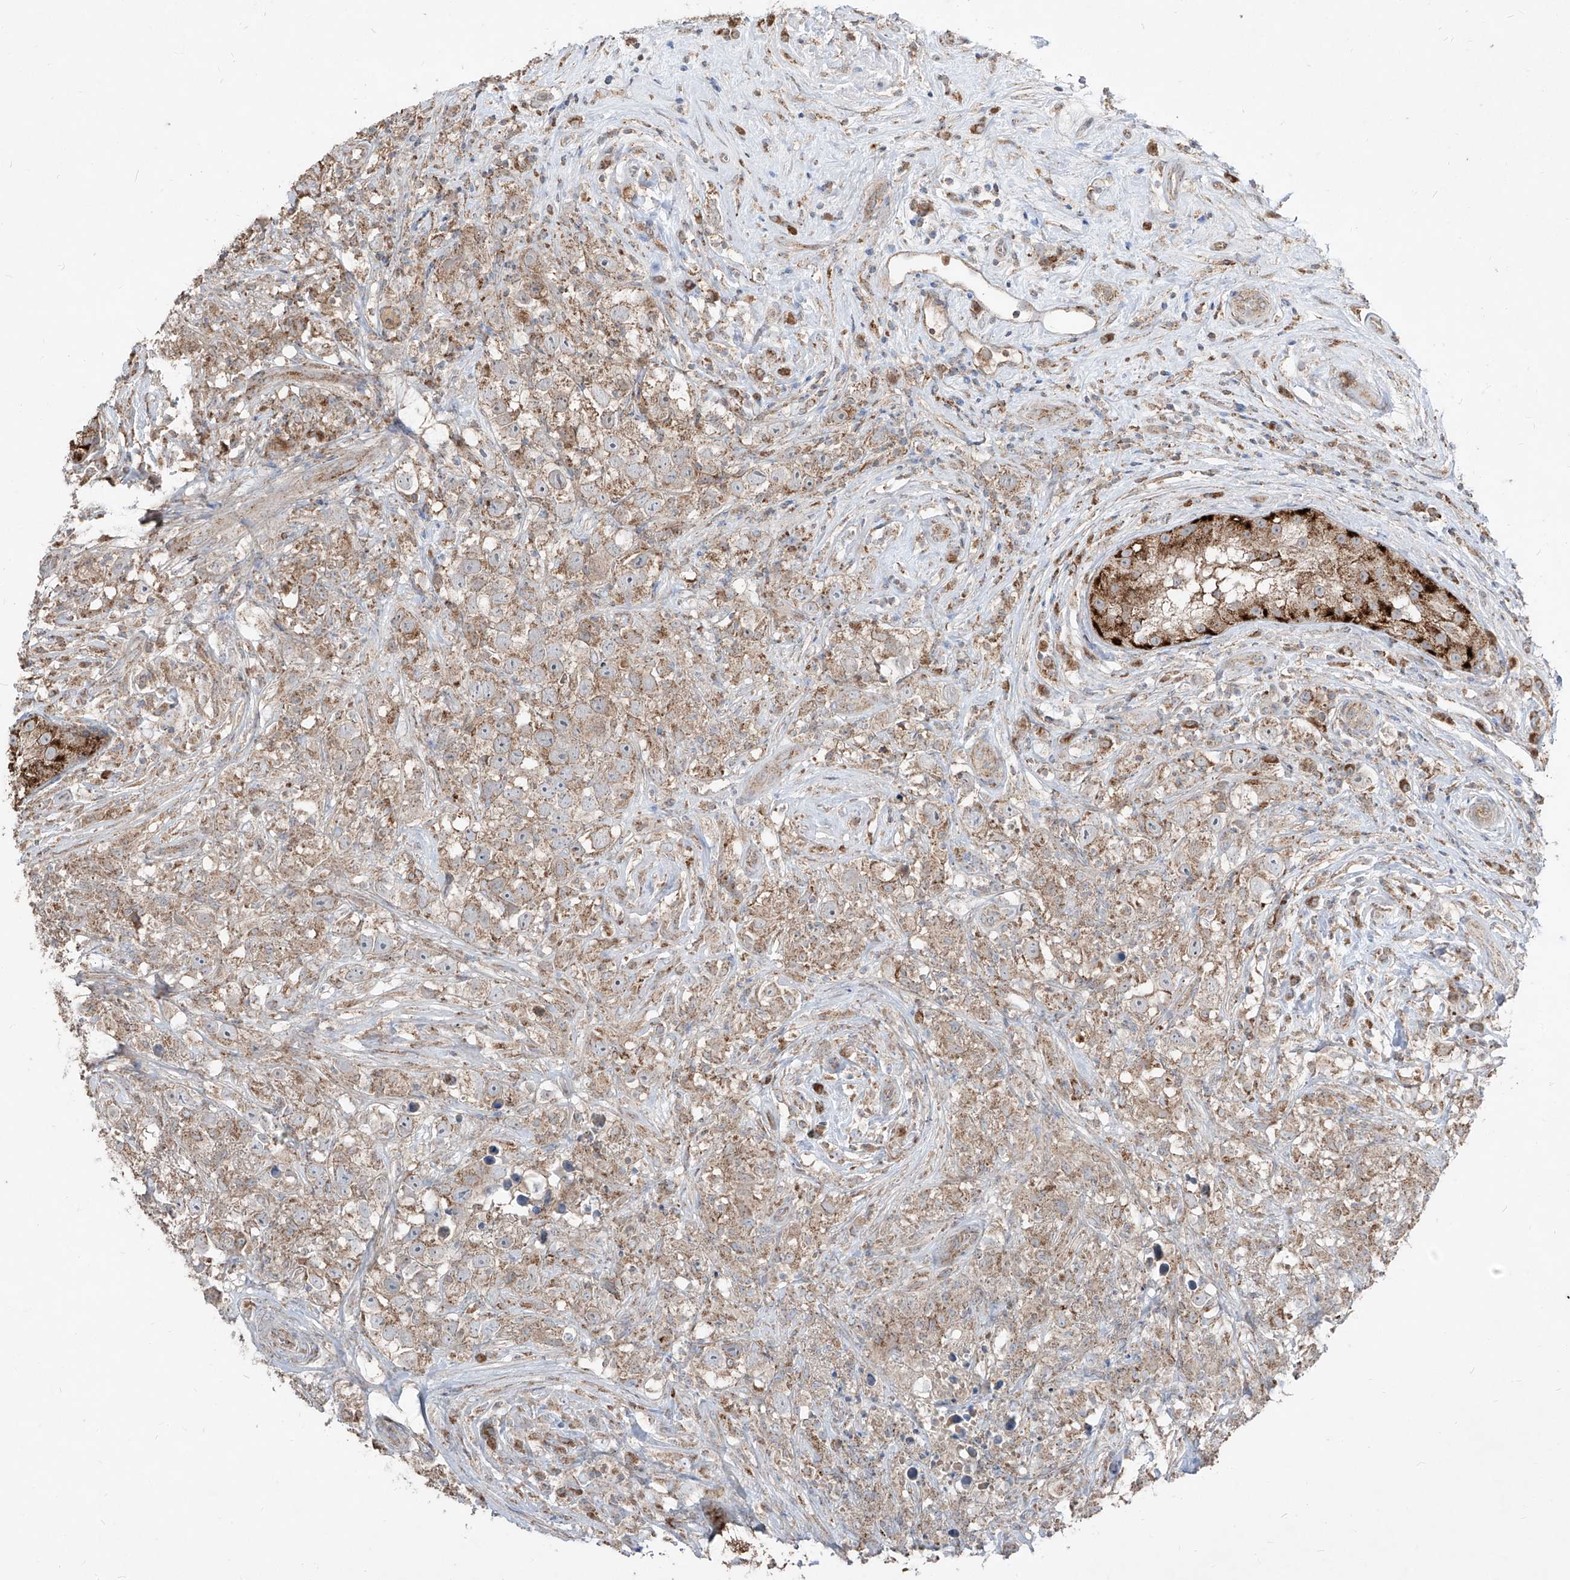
{"staining": {"intensity": "moderate", "quantity": ">75%", "location": "cytoplasmic/membranous"}, "tissue": "testis cancer", "cell_type": "Tumor cells", "image_type": "cancer", "snomed": [{"axis": "morphology", "description": "Seminoma, NOS"}, {"axis": "topography", "description": "Testis"}], "caption": "Immunohistochemistry (IHC) (DAB (3,3'-diaminobenzidine)) staining of human testis seminoma shows moderate cytoplasmic/membranous protein staining in about >75% of tumor cells. The staining was performed using DAB to visualize the protein expression in brown, while the nuclei were stained in blue with hematoxylin (Magnification: 20x).", "gene": "ABCD3", "patient": {"sex": "male", "age": 49}}